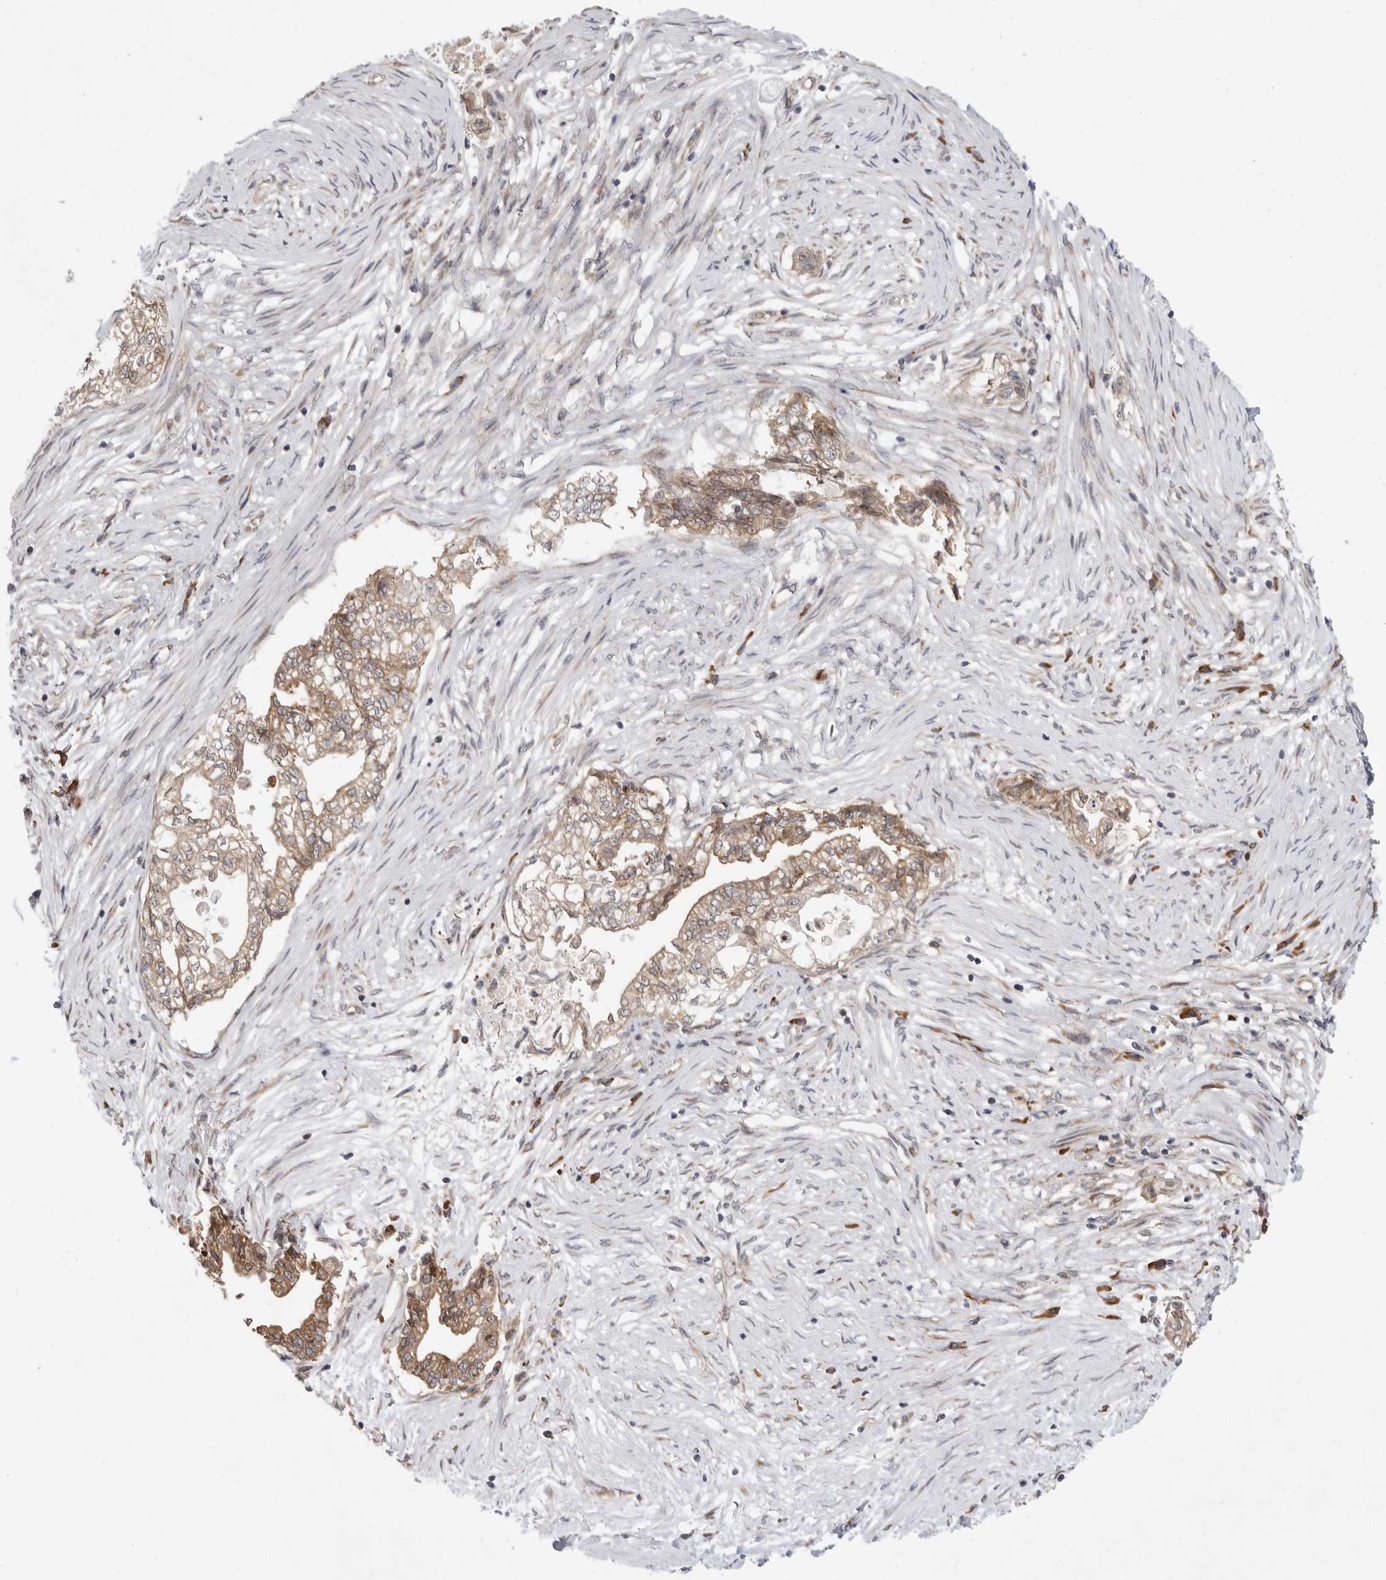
{"staining": {"intensity": "weak", "quantity": ">75%", "location": "cytoplasmic/membranous"}, "tissue": "pancreatic cancer", "cell_type": "Tumor cells", "image_type": "cancer", "snomed": [{"axis": "morphology", "description": "Adenocarcinoma, NOS"}, {"axis": "topography", "description": "Pancreas"}], "caption": "IHC of pancreatic cancer (adenocarcinoma) demonstrates low levels of weak cytoplasmic/membranous staining in approximately >75% of tumor cells.", "gene": "FBXO43", "patient": {"sex": "male", "age": 72}}